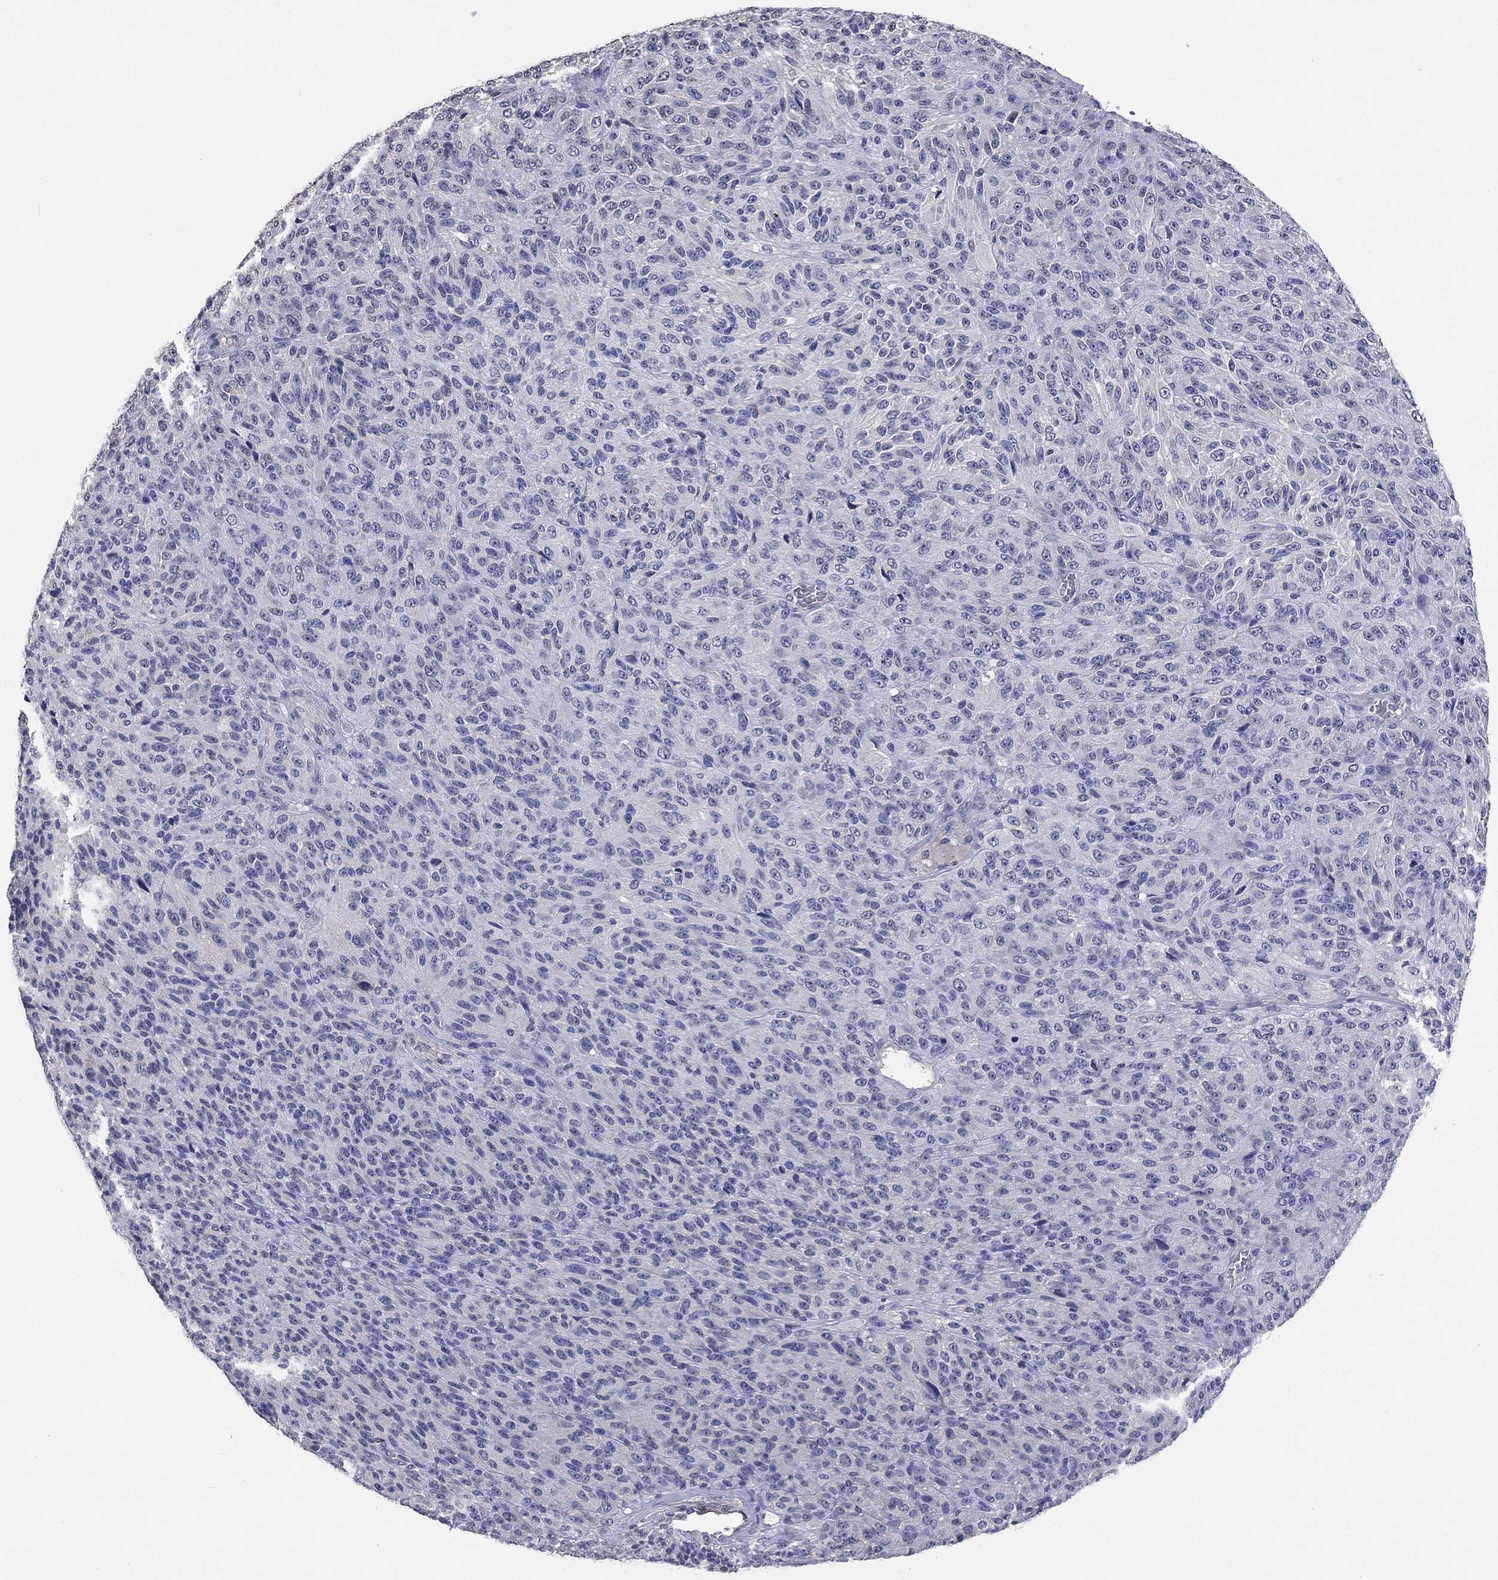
{"staining": {"intensity": "negative", "quantity": "none", "location": "none"}, "tissue": "melanoma", "cell_type": "Tumor cells", "image_type": "cancer", "snomed": [{"axis": "morphology", "description": "Malignant melanoma, Metastatic site"}, {"axis": "topography", "description": "Brain"}], "caption": "IHC histopathology image of melanoma stained for a protein (brown), which reveals no positivity in tumor cells.", "gene": "ZBTB18", "patient": {"sex": "female", "age": 56}}